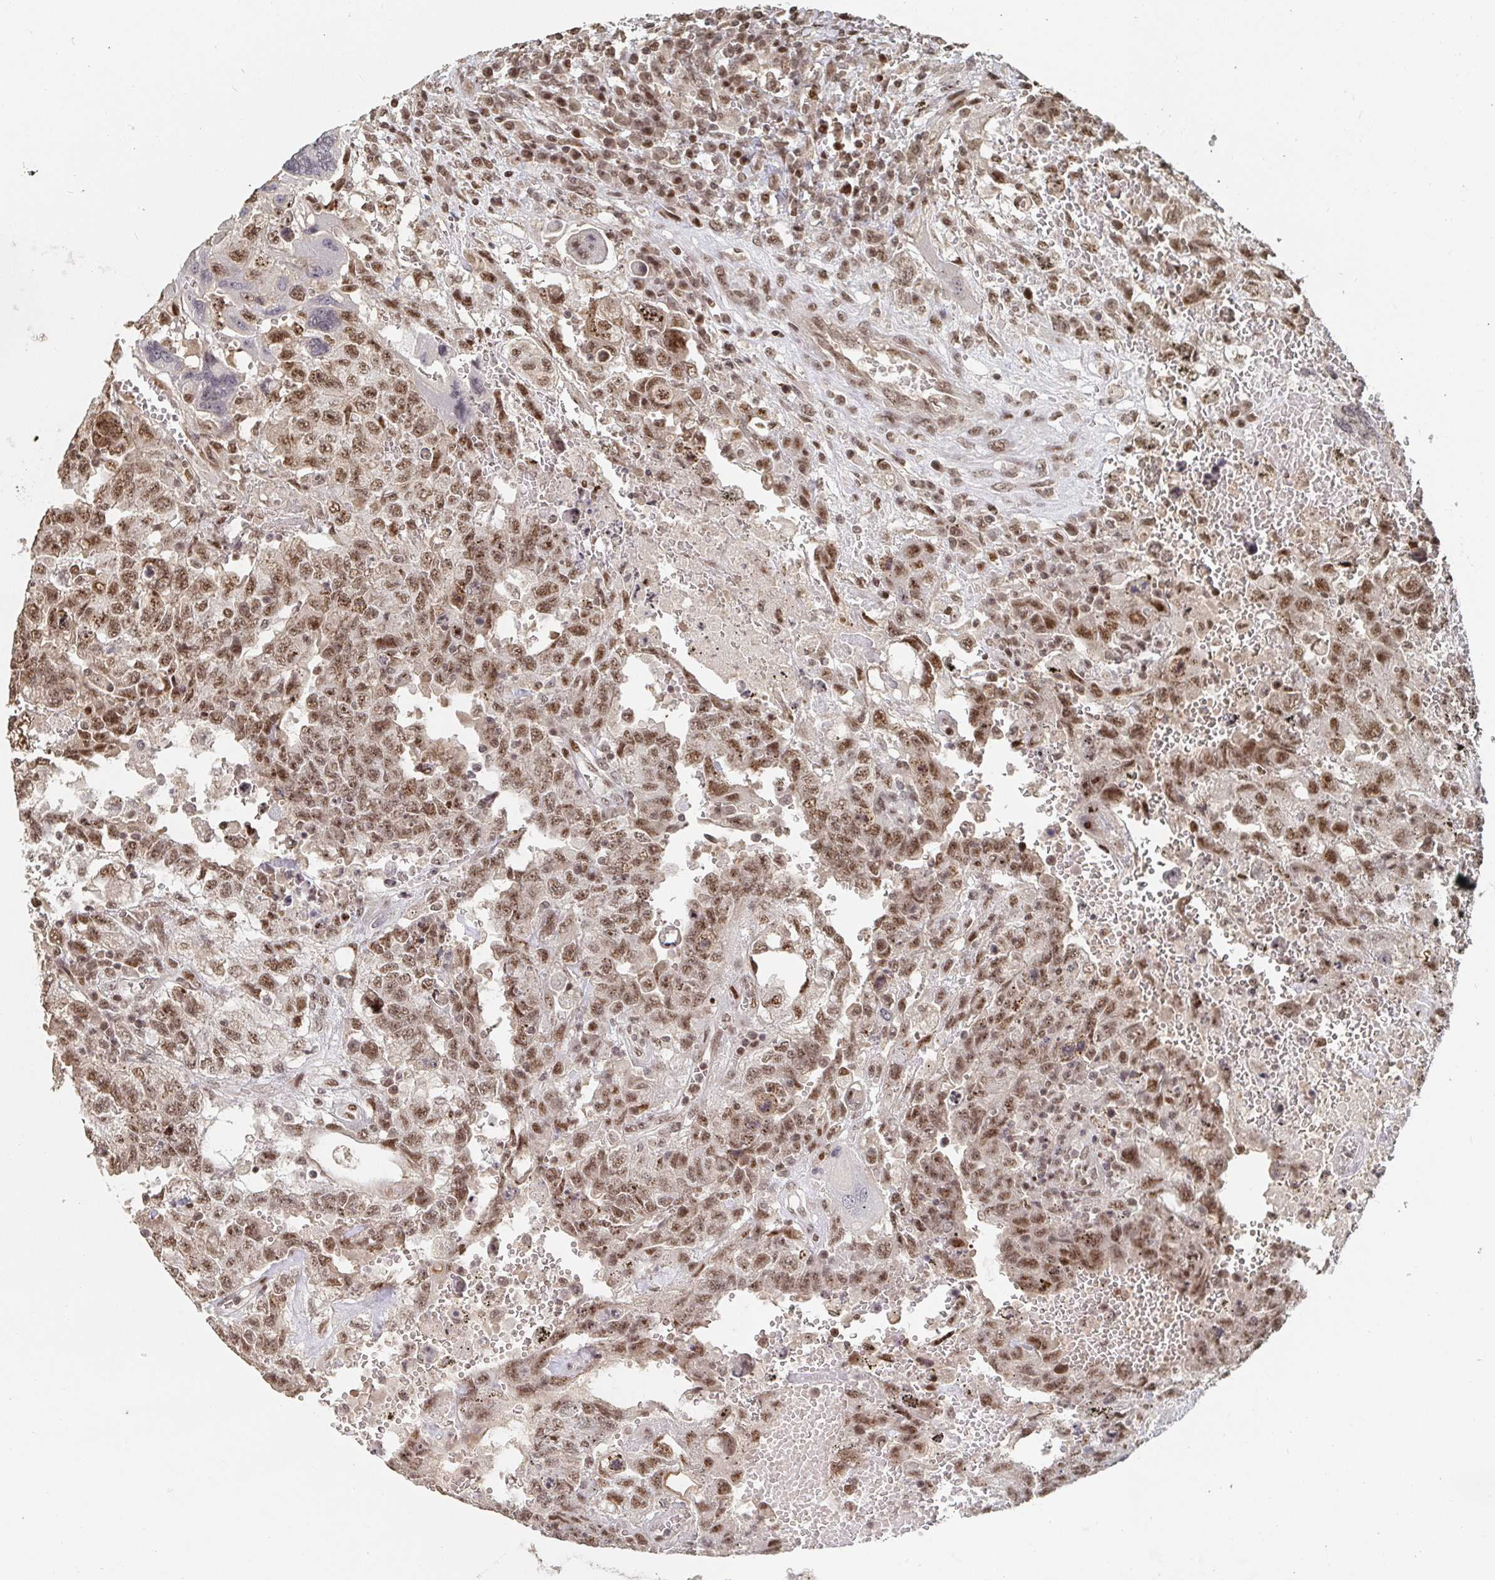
{"staining": {"intensity": "moderate", "quantity": ">75%", "location": "nuclear"}, "tissue": "testis cancer", "cell_type": "Tumor cells", "image_type": "cancer", "snomed": [{"axis": "morphology", "description": "Carcinoma, Embryonal, NOS"}, {"axis": "topography", "description": "Testis"}], "caption": "IHC histopathology image of neoplastic tissue: testis embryonal carcinoma stained using immunohistochemistry shows medium levels of moderate protein expression localized specifically in the nuclear of tumor cells, appearing as a nuclear brown color.", "gene": "ZDHHC12", "patient": {"sex": "male", "age": 26}}